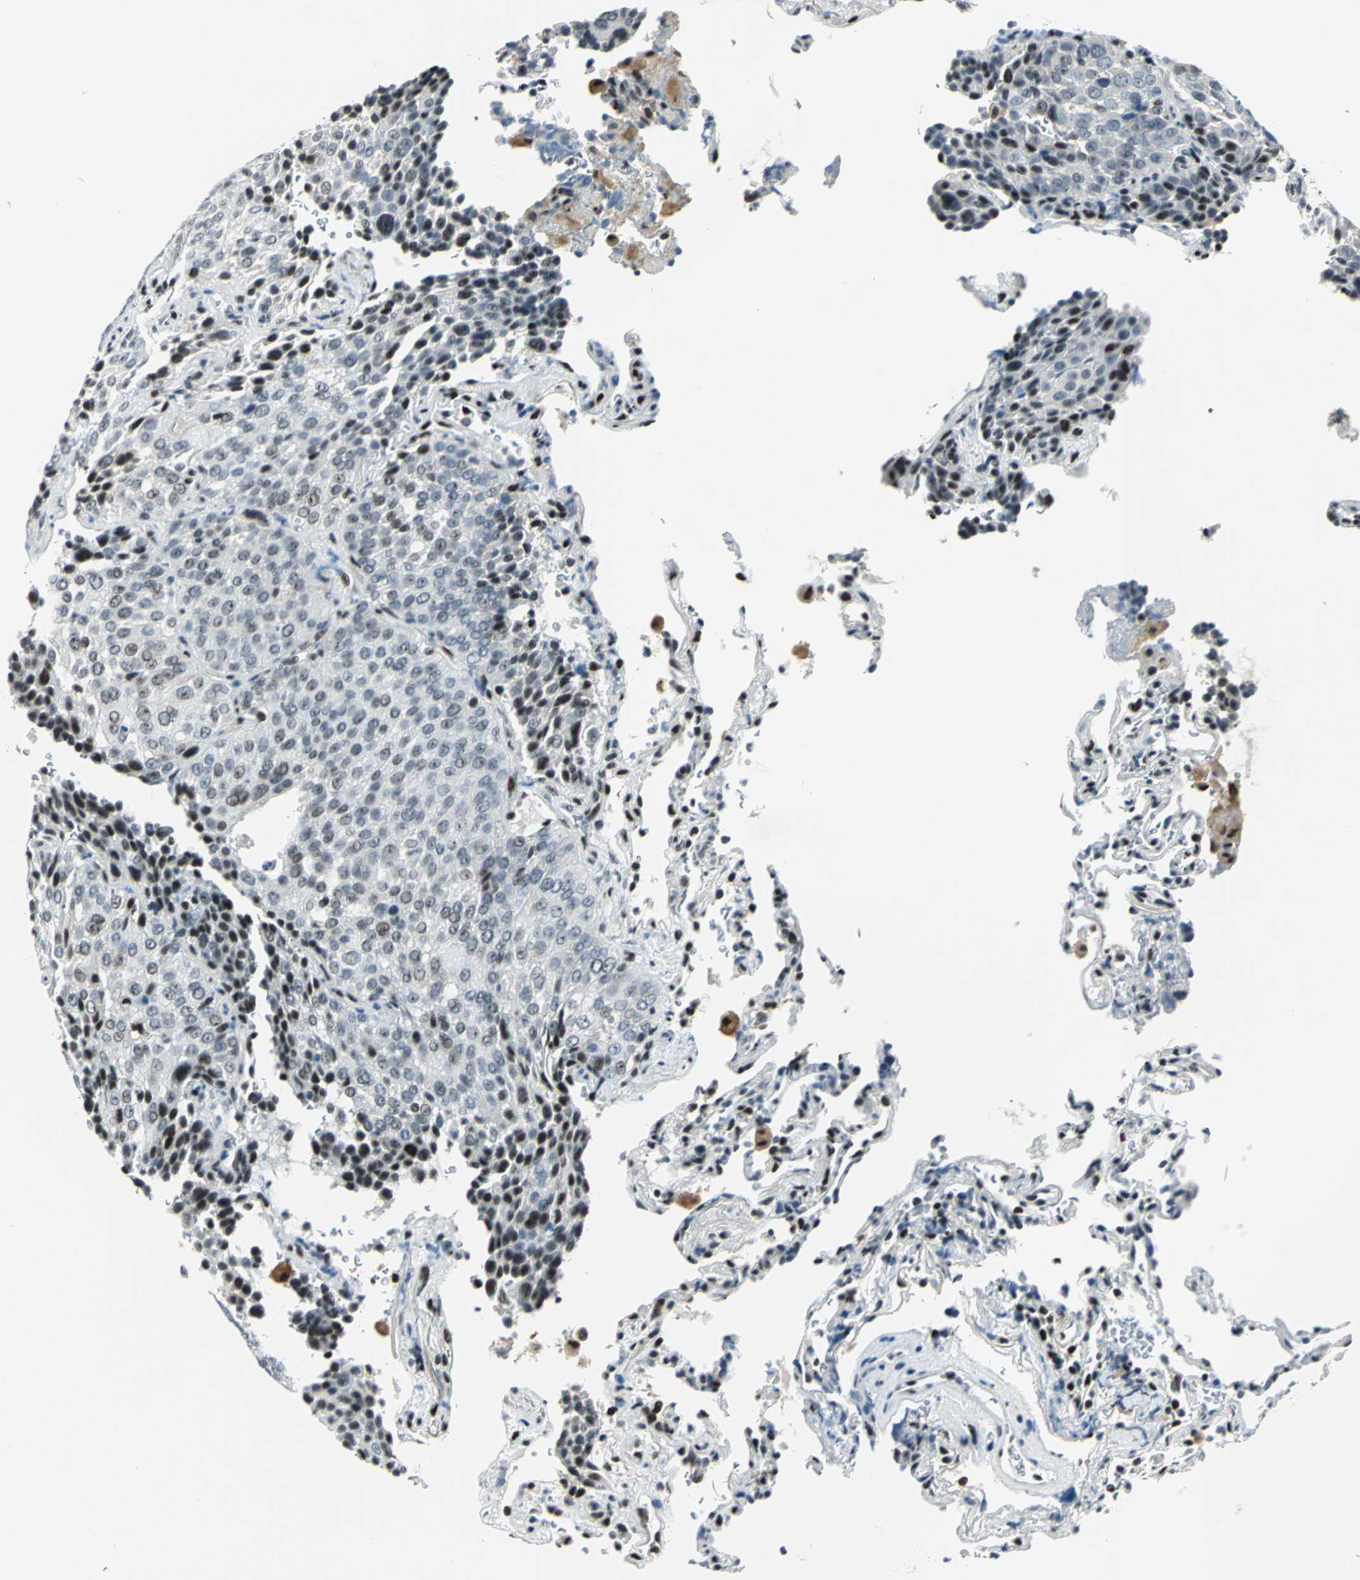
{"staining": {"intensity": "strong", "quantity": "<25%", "location": "nuclear"}, "tissue": "lung cancer", "cell_type": "Tumor cells", "image_type": "cancer", "snomed": [{"axis": "morphology", "description": "Squamous cell carcinoma, NOS"}, {"axis": "topography", "description": "Lung"}], "caption": "Strong nuclear positivity for a protein is identified in approximately <25% of tumor cells of squamous cell carcinoma (lung) using IHC.", "gene": "KAT6B", "patient": {"sex": "male", "age": 54}}